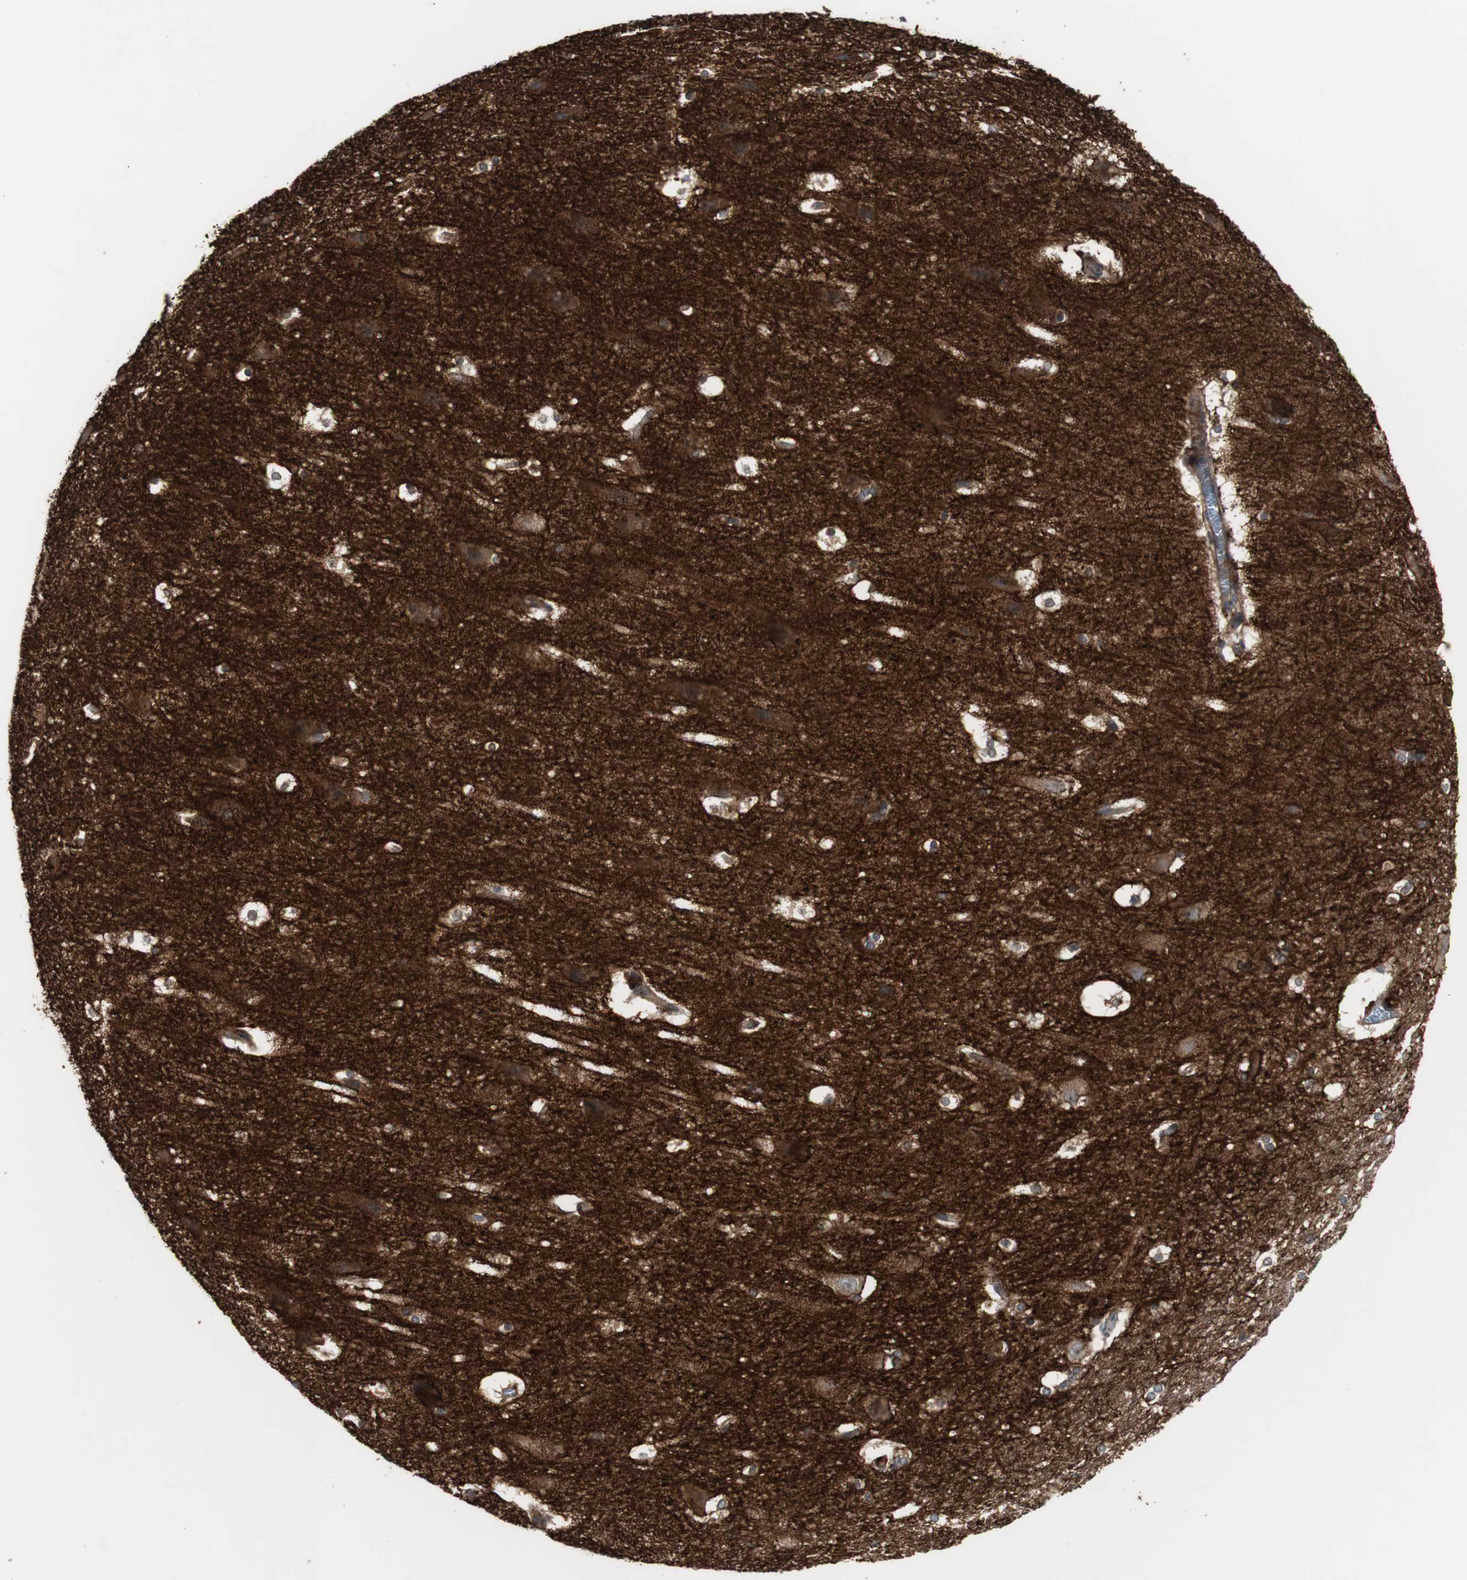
{"staining": {"intensity": "strong", "quantity": "25%-75%", "location": "cytoplasmic/membranous"}, "tissue": "hippocampus", "cell_type": "Glial cells", "image_type": "normal", "snomed": [{"axis": "morphology", "description": "Normal tissue, NOS"}, {"axis": "topography", "description": "Hippocampus"}], "caption": "A high amount of strong cytoplasmic/membranous staining is appreciated in approximately 25%-75% of glial cells in benign hippocampus. The staining was performed using DAB, with brown indicating positive protein expression. Nuclei are stained blue with hematoxylin.", "gene": "ATP2B2", "patient": {"sex": "female", "age": 19}}